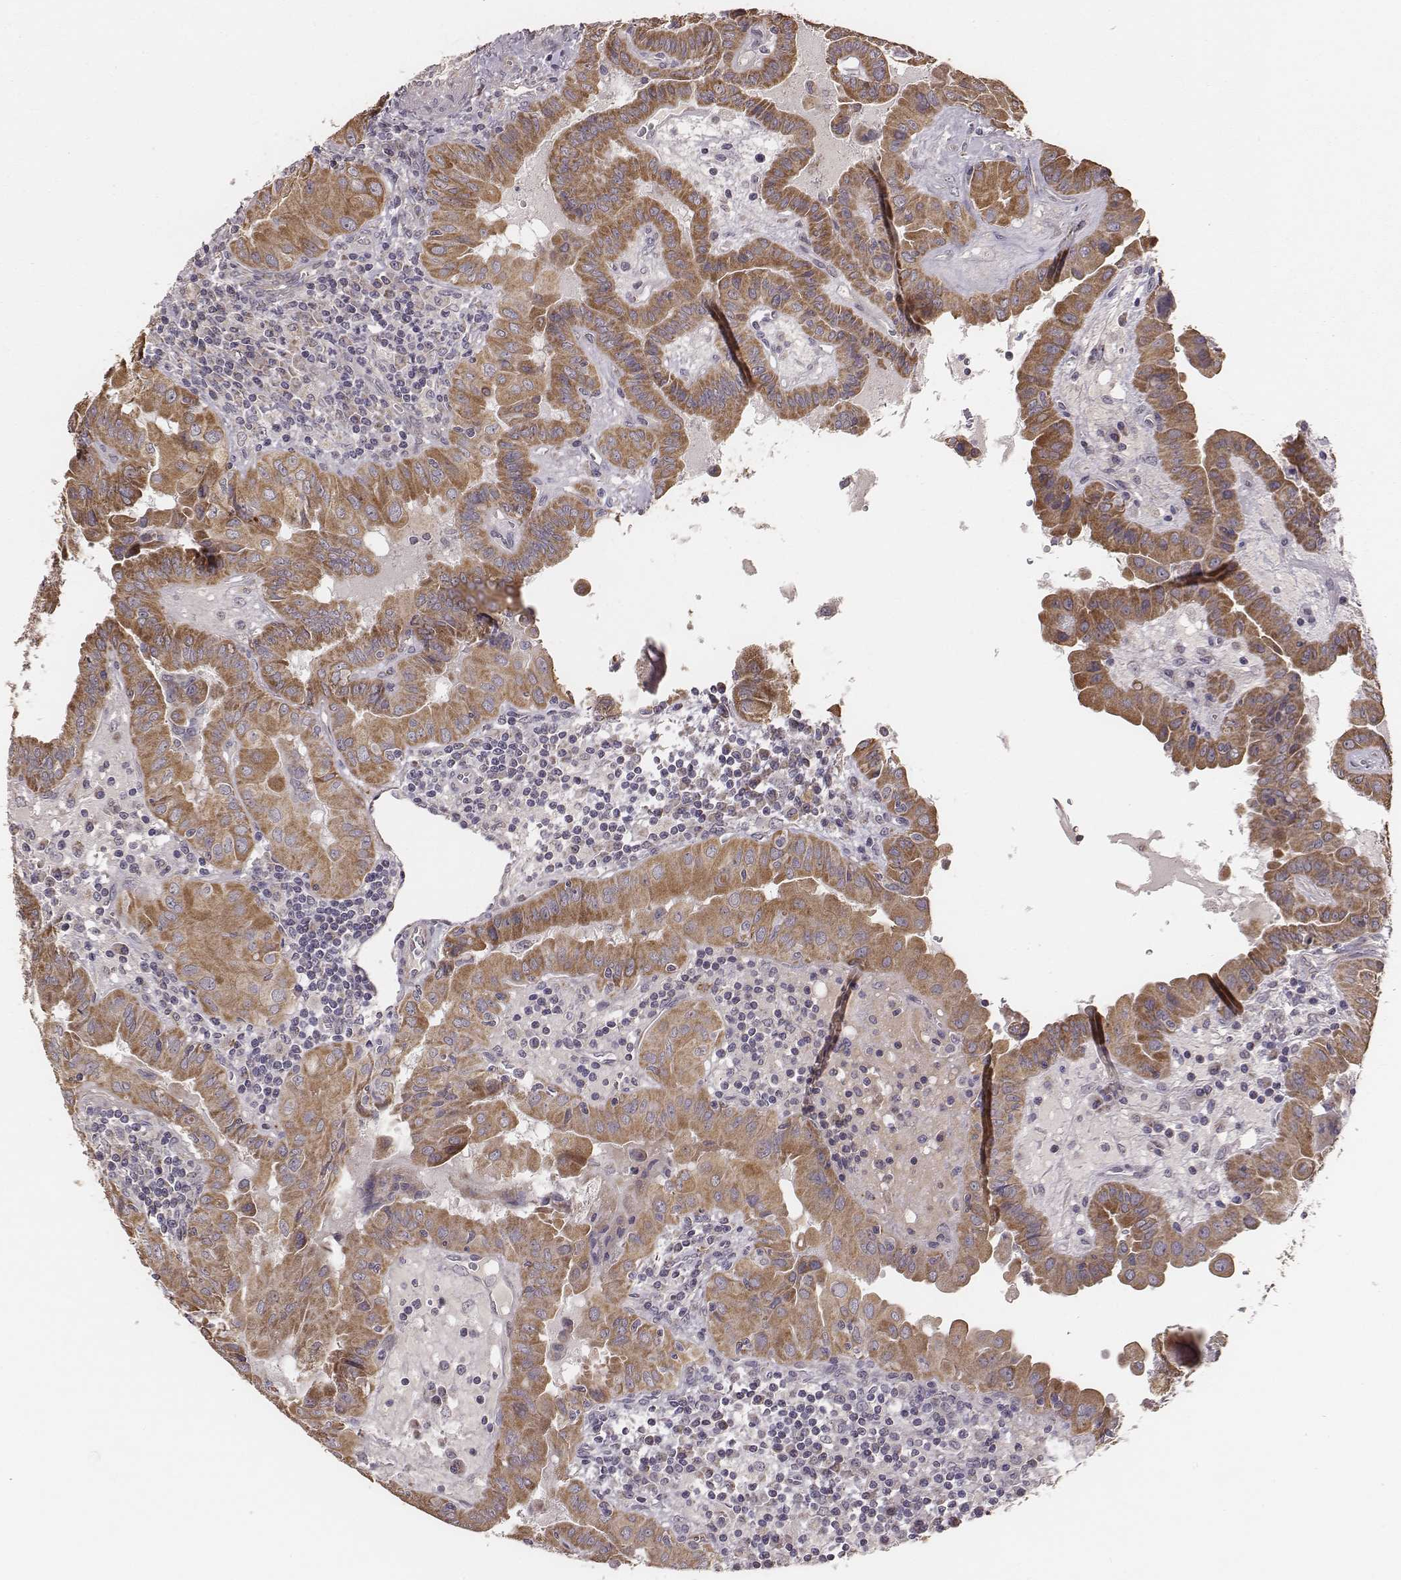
{"staining": {"intensity": "moderate", "quantity": ">75%", "location": "cytoplasmic/membranous"}, "tissue": "thyroid cancer", "cell_type": "Tumor cells", "image_type": "cancer", "snomed": [{"axis": "morphology", "description": "Papillary adenocarcinoma, NOS"}, {"axis": "topography", "description": "Thyroid gland"}], "caption": "DAB (3,3'-diaminobenzidine) immunohistochemical staining of thyroid cancer (papillary adenocarcinoma) displays moderate cytoplasmic/membranous protein expression in about >75% of tumor cells. The protein is stained brown, and the nuclei are stained in blue (DAB (3,3'-diaminobenzidine) IHC with brightfield microscopy, high magnification).", "gene": "HAVCR1", "patient": {"sex": "female", "age": 37}}